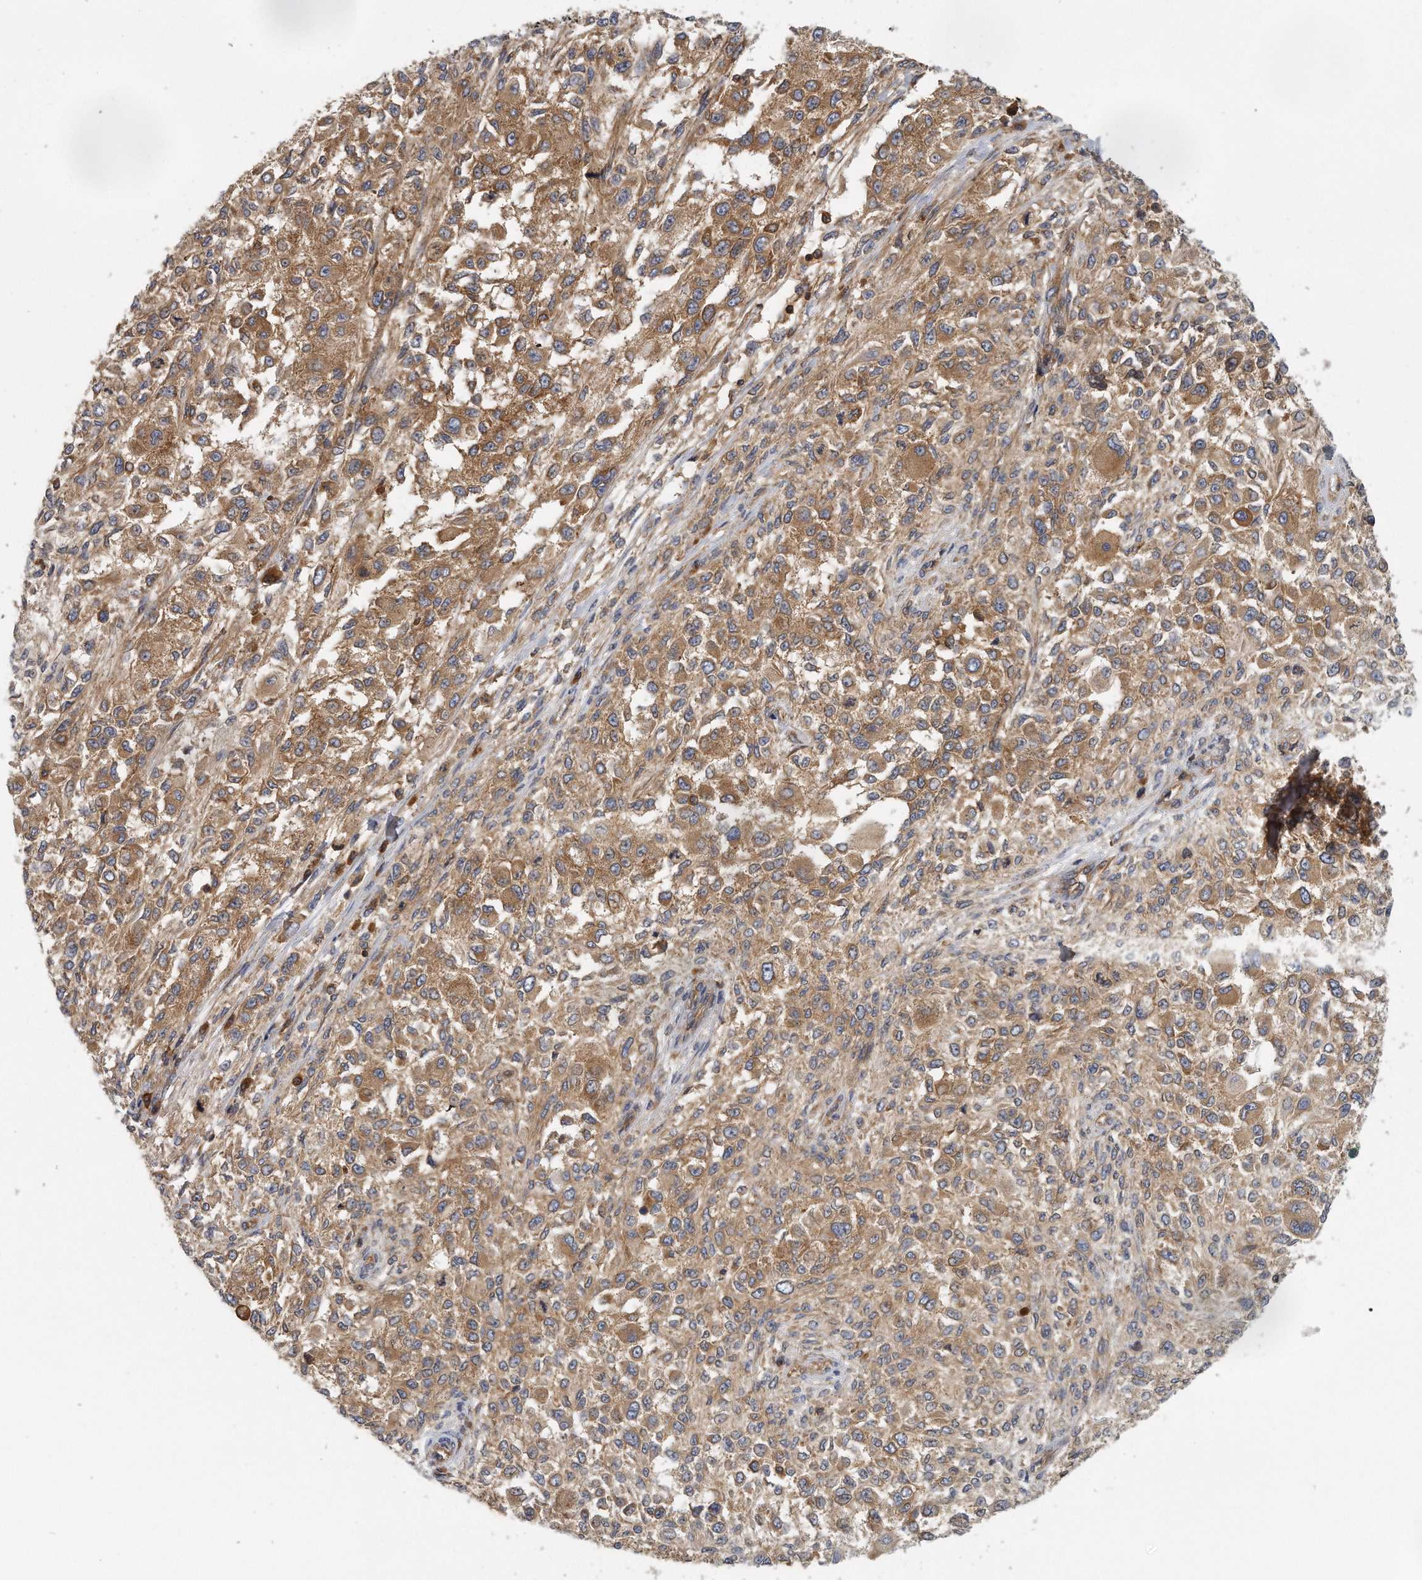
{"staining": {"intensity": "moderate", "quantity": ">75%", "location": "cytoplasmic/membranous"}, "tissue": "melanoma", "cell_type": "Tumor cells", "image_type": "cancer", "snomed": [{"axis": "morphology", "description": "Necrosis, NOS"}, {"axis": "morphology", "description": "Malignant melanoma, NOS"}, {"axis": "topography", "description": "Skin"}], "caption": "IHC of melanoma reveals medium levels of moderate cytoplasmic/membranous staining in about >75% of tumor cells.", "gene": "EIF3I", "patient": {"sex": "female", "age": 87}}